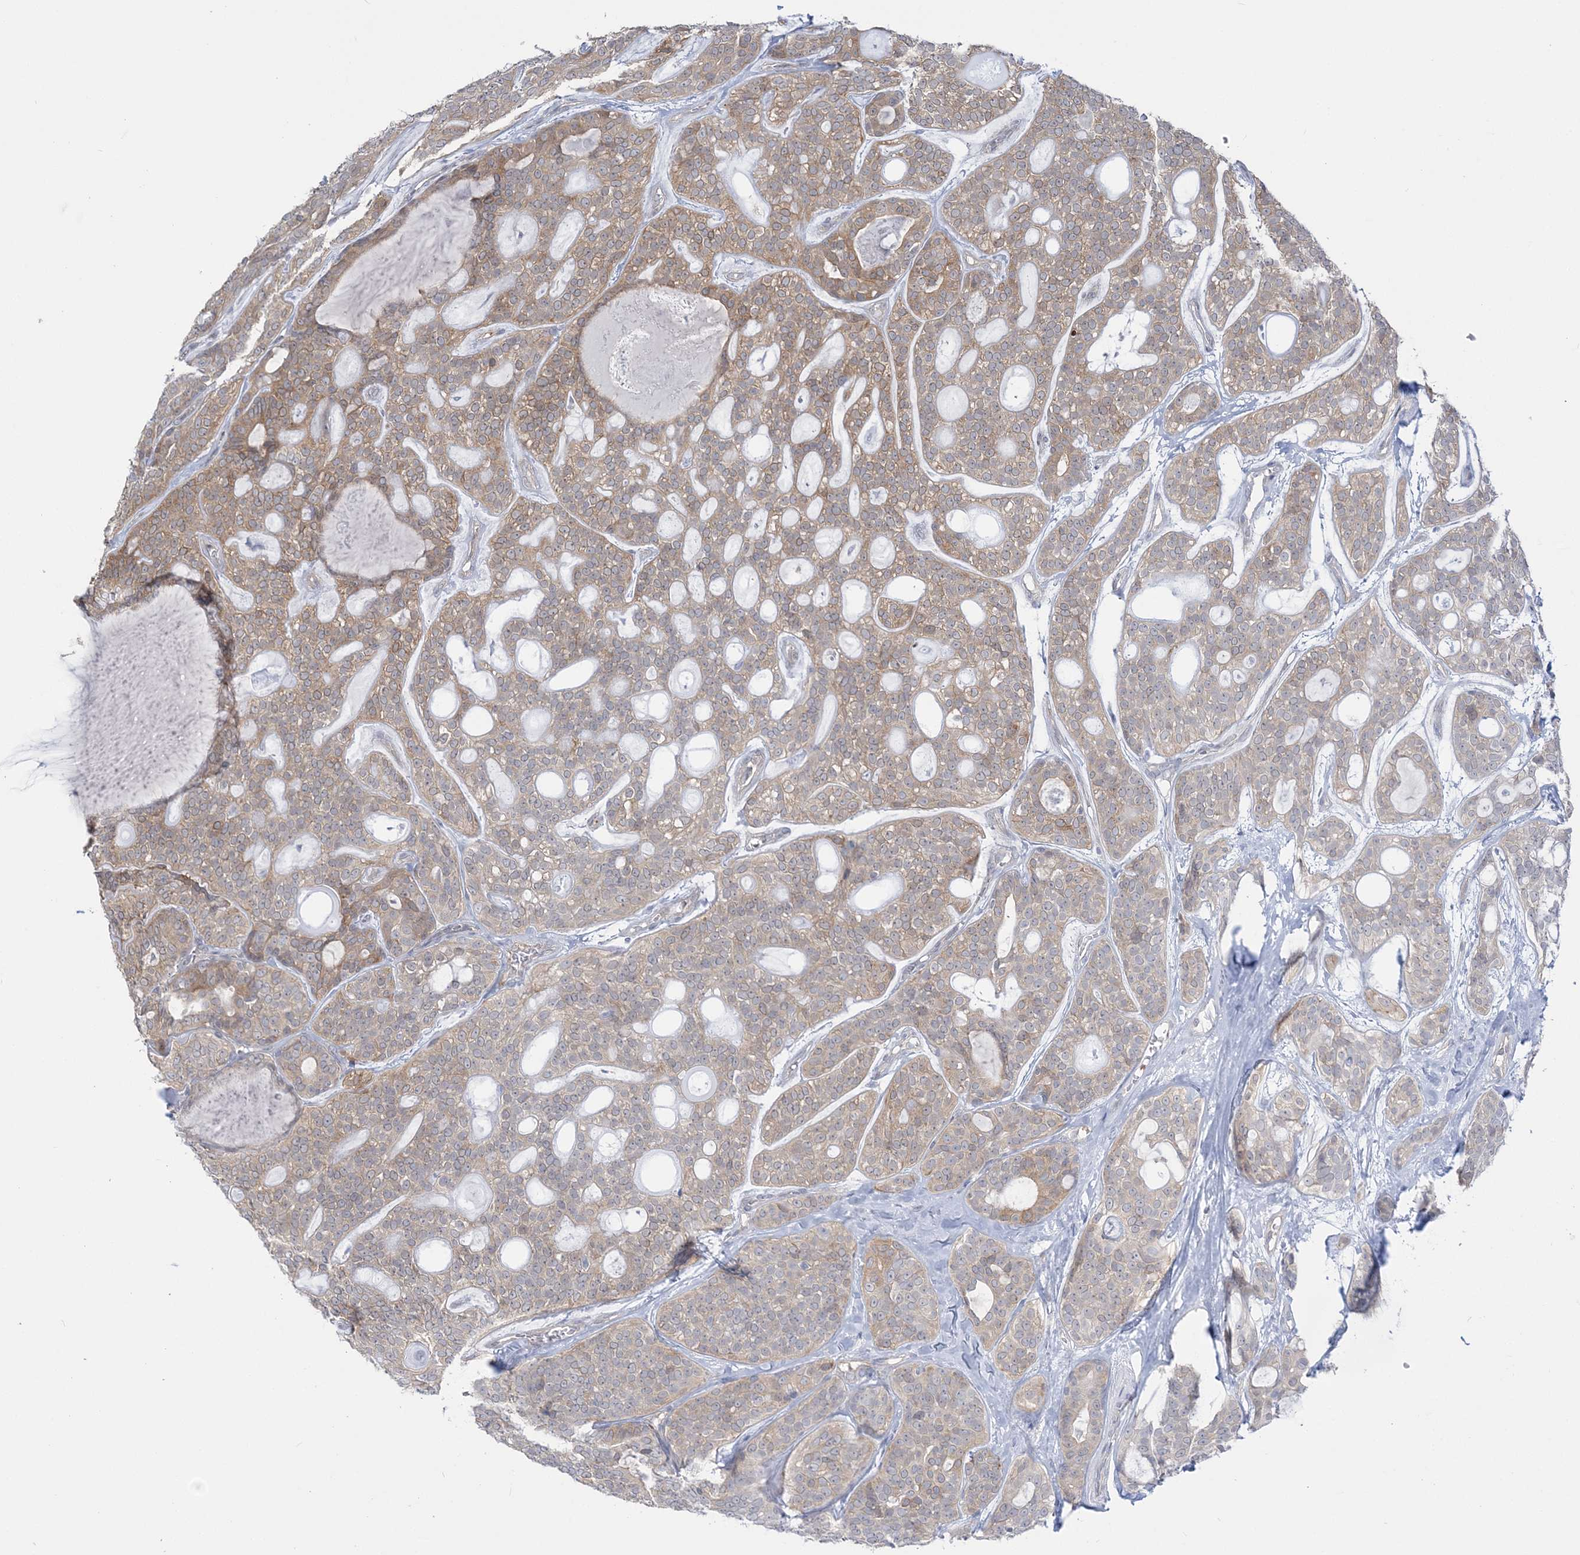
{"staining": {"intensity": "weak", "quantity": "25%-75%", "location": "cytoplasmic/membranous"}, "tissue": "head and neck cancer", "cell_type": "Tumor cells", "image_type": "cancer", "snomed": [{"axis": "morphology", "description": "Adenocarcinoma, NOS"}, {"axis": "topography", "description": "Head-Neck"}], "caption": "Approximately 25%-75% of tumor cells in human head and neck cancer (adenocarcinoma) demonstrate weak cytoplasmic/membranous protein expression as visualized by brown immunohistochemical staining.", "gene": "THADA", "patient": {"sex": "male", "age": 66}}